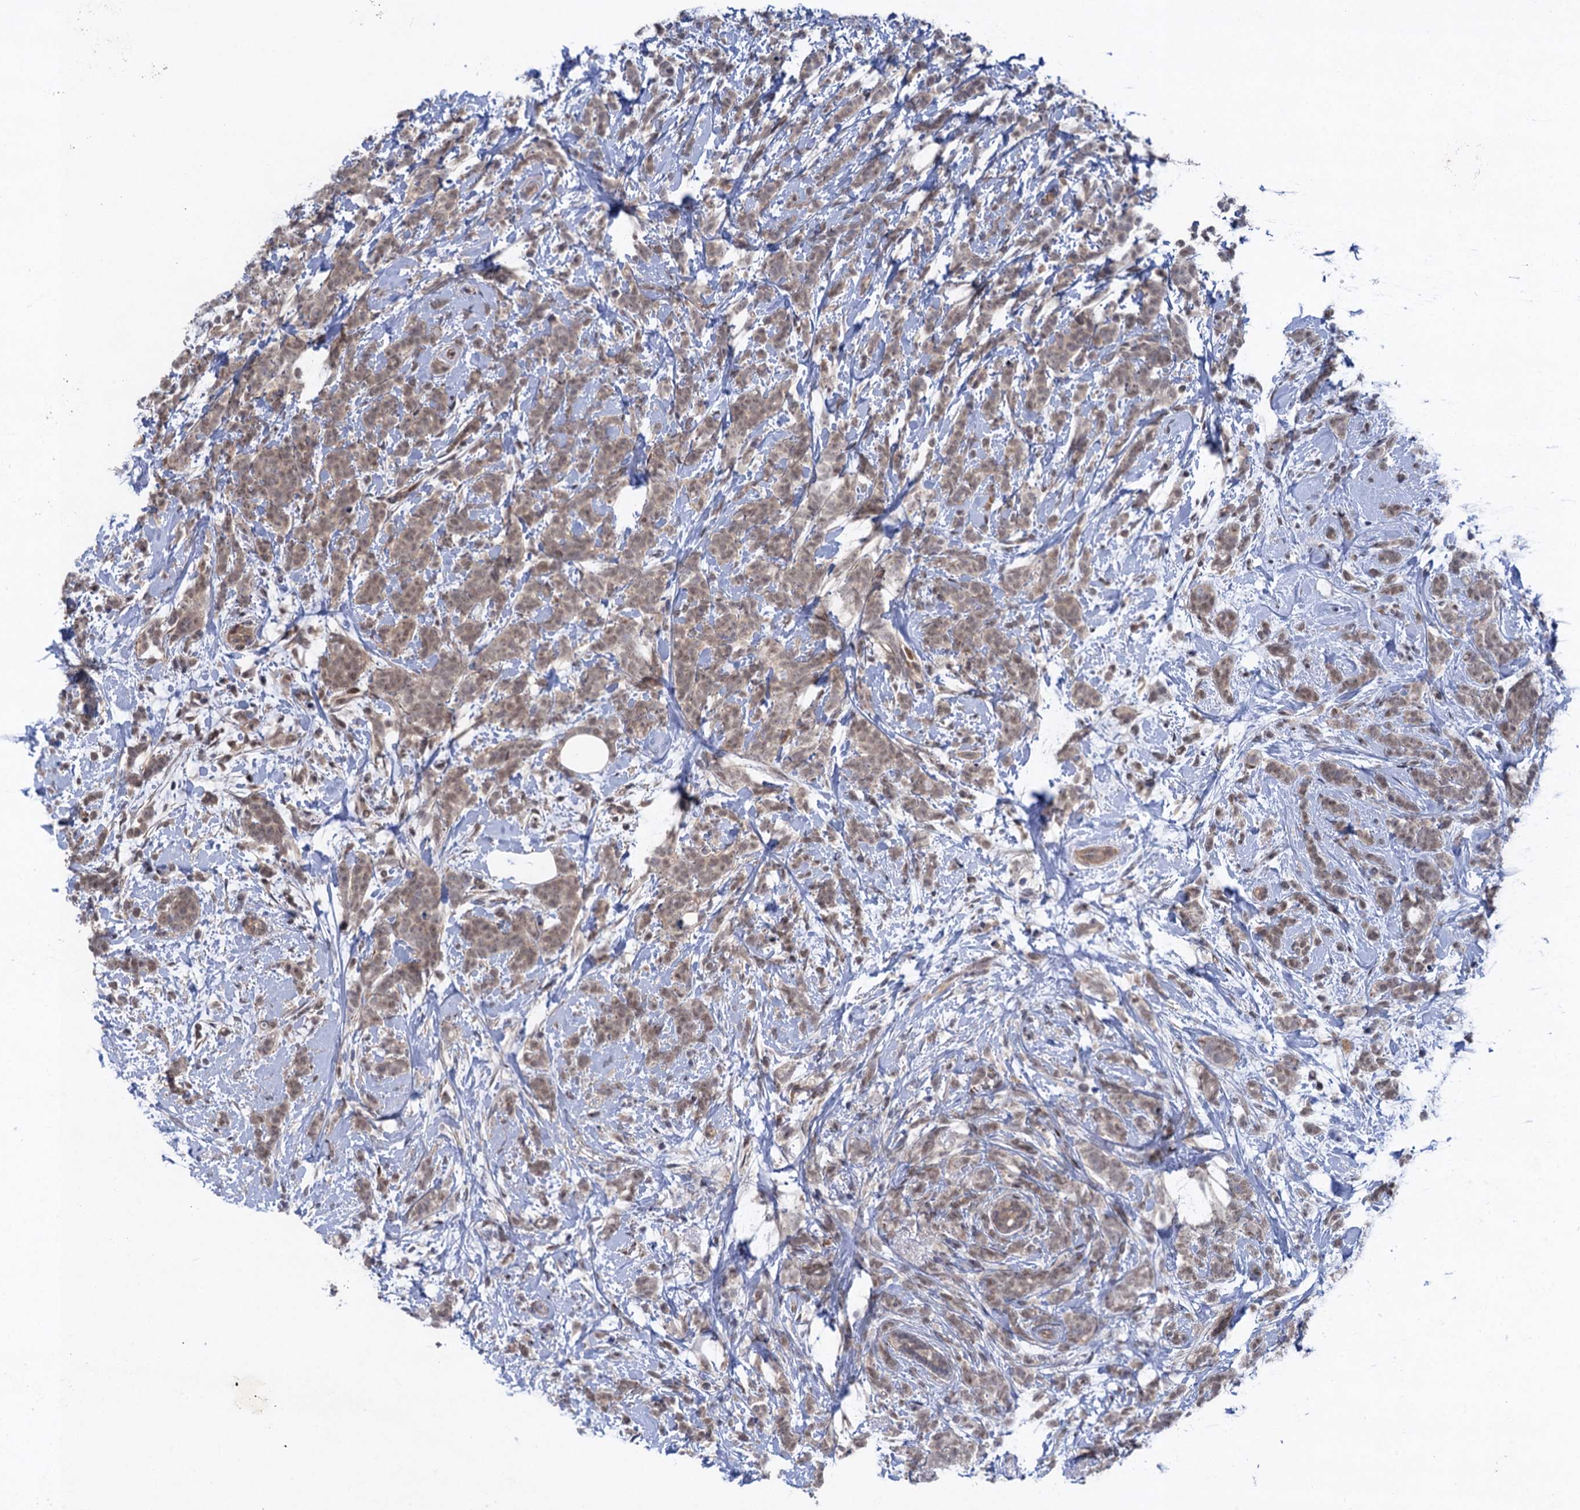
{"staining": {"intensity": "weak", "quantity": ">75%", "location": "cytoplasmic/membranous,nuclear"}, "tissue": "breast cancer", "cell_type": "Tumor cells", "image_type": "cancer", "snomed": [{"axis": "morphology", "description": "Lobular carcinoma"}, {"axis": "topography", "description": "Breast"}], "caption": "Lobular carcinoma (breast) tissue exhibits weak cytoplasmic/membranous and nuclear positivity in approximately >75% of tumor cells (DAB IHC with brightfield microscopy, high magnification).", "gene": "NEK8", "patient": {"sex": "female", "age": 58}}